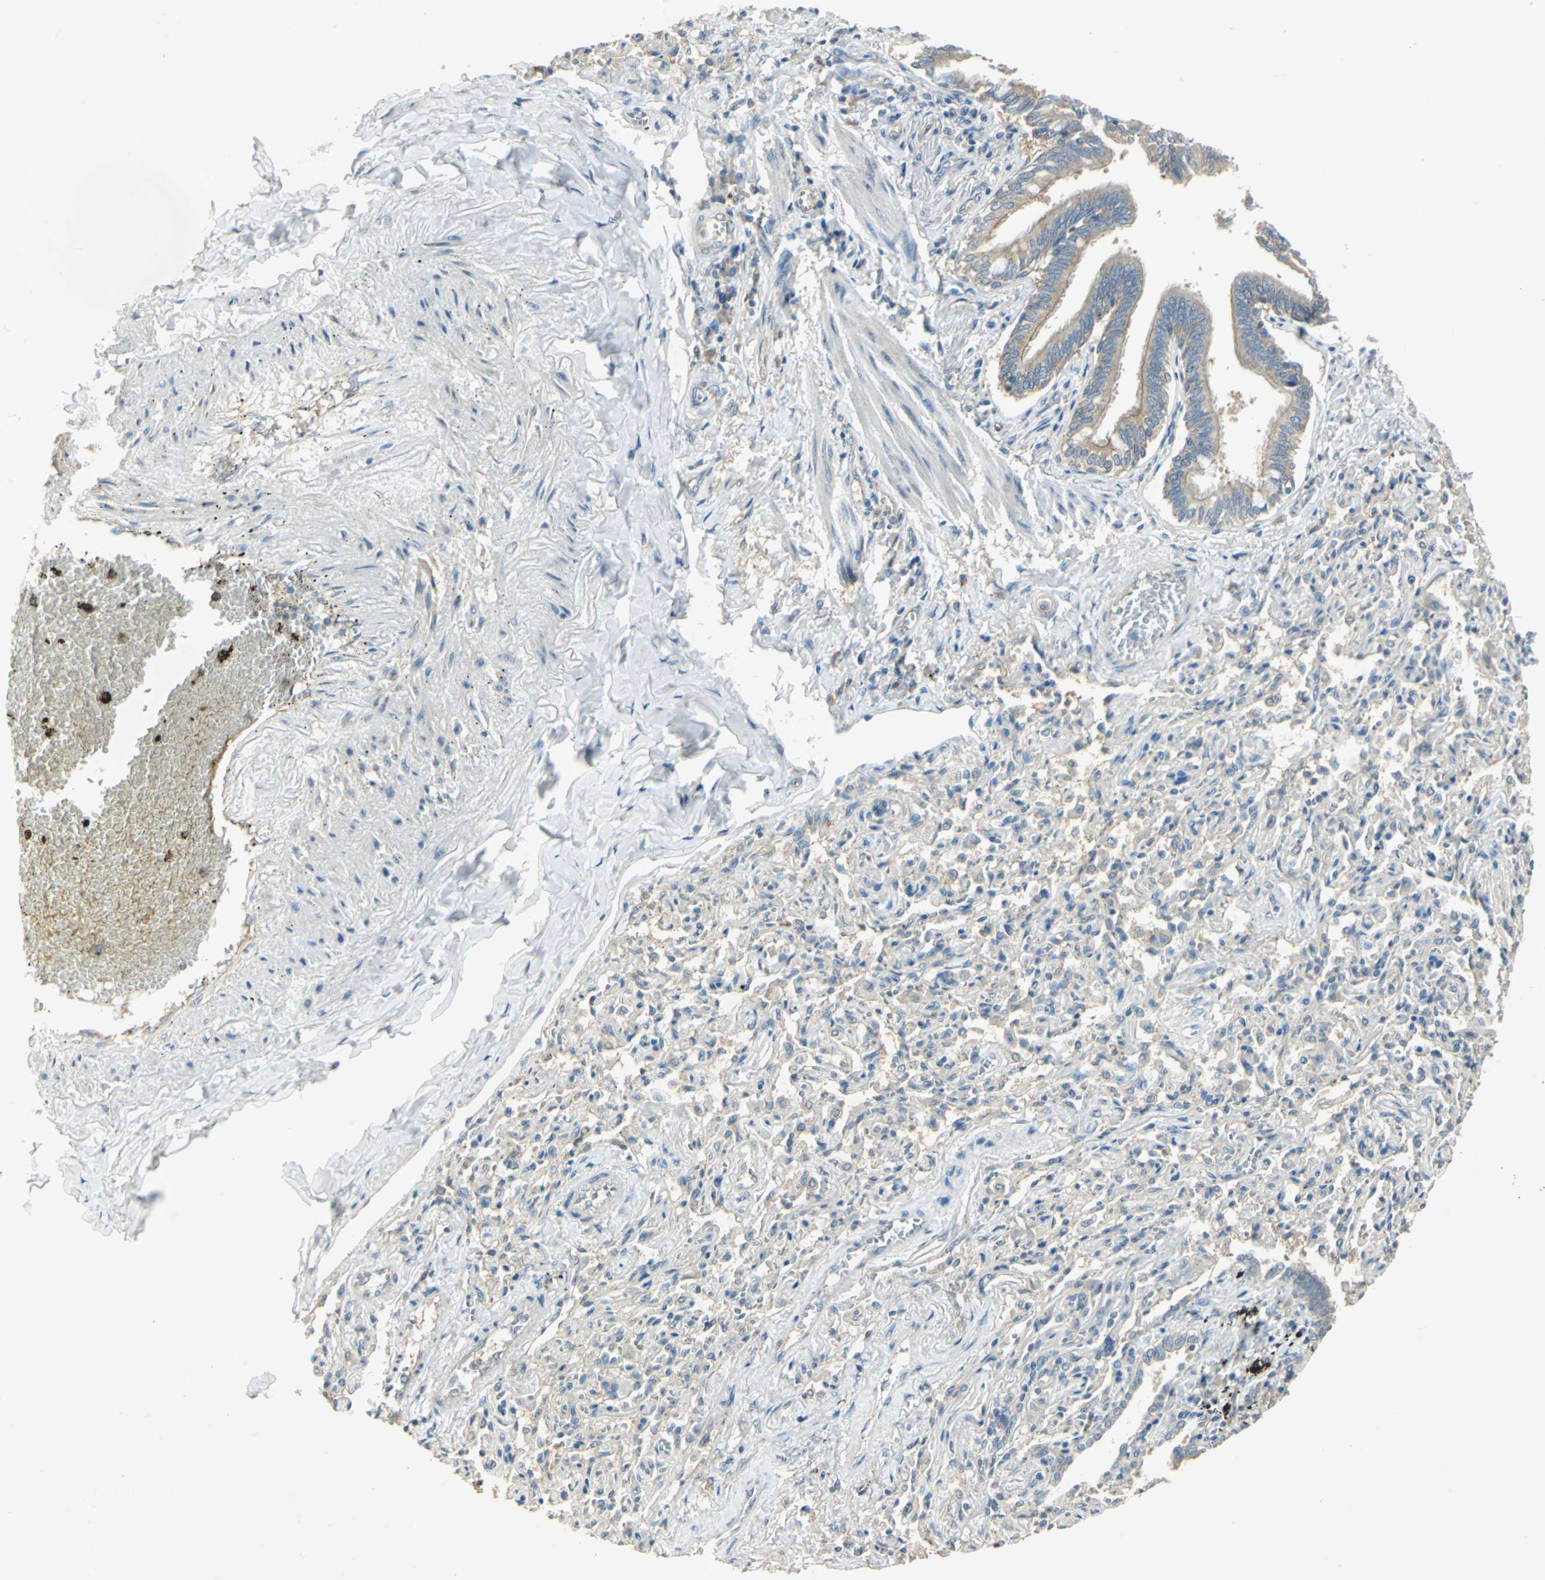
{"staining": {"intensity": "moderate", "quantity": ">75%", "location": "cytoplasmic/membranous"}, "tissue": "bronchus", "cell_type": "Respiratory epithelial cells", "image_type": "normal", "snomed": [{"axis": "morphology", "description": "Normal tissue, NOS"}, {"axis": "topography", "description": "Lung"}], "caption": "Immunohistochemistry staining of normal bronchus, which shows medium levels of moderate cytoplasmic/membranous expression in approximately >75% of respiratory epithelial cells indicating moderate cytoplasmic/membranous protein positivity. The staining was performed using DAB (brown) for protein detection and nuclei were counterstained in hematoxylin (blue).", "gene": "SHC2", "patient": {"sex": "male", "age": 64}}